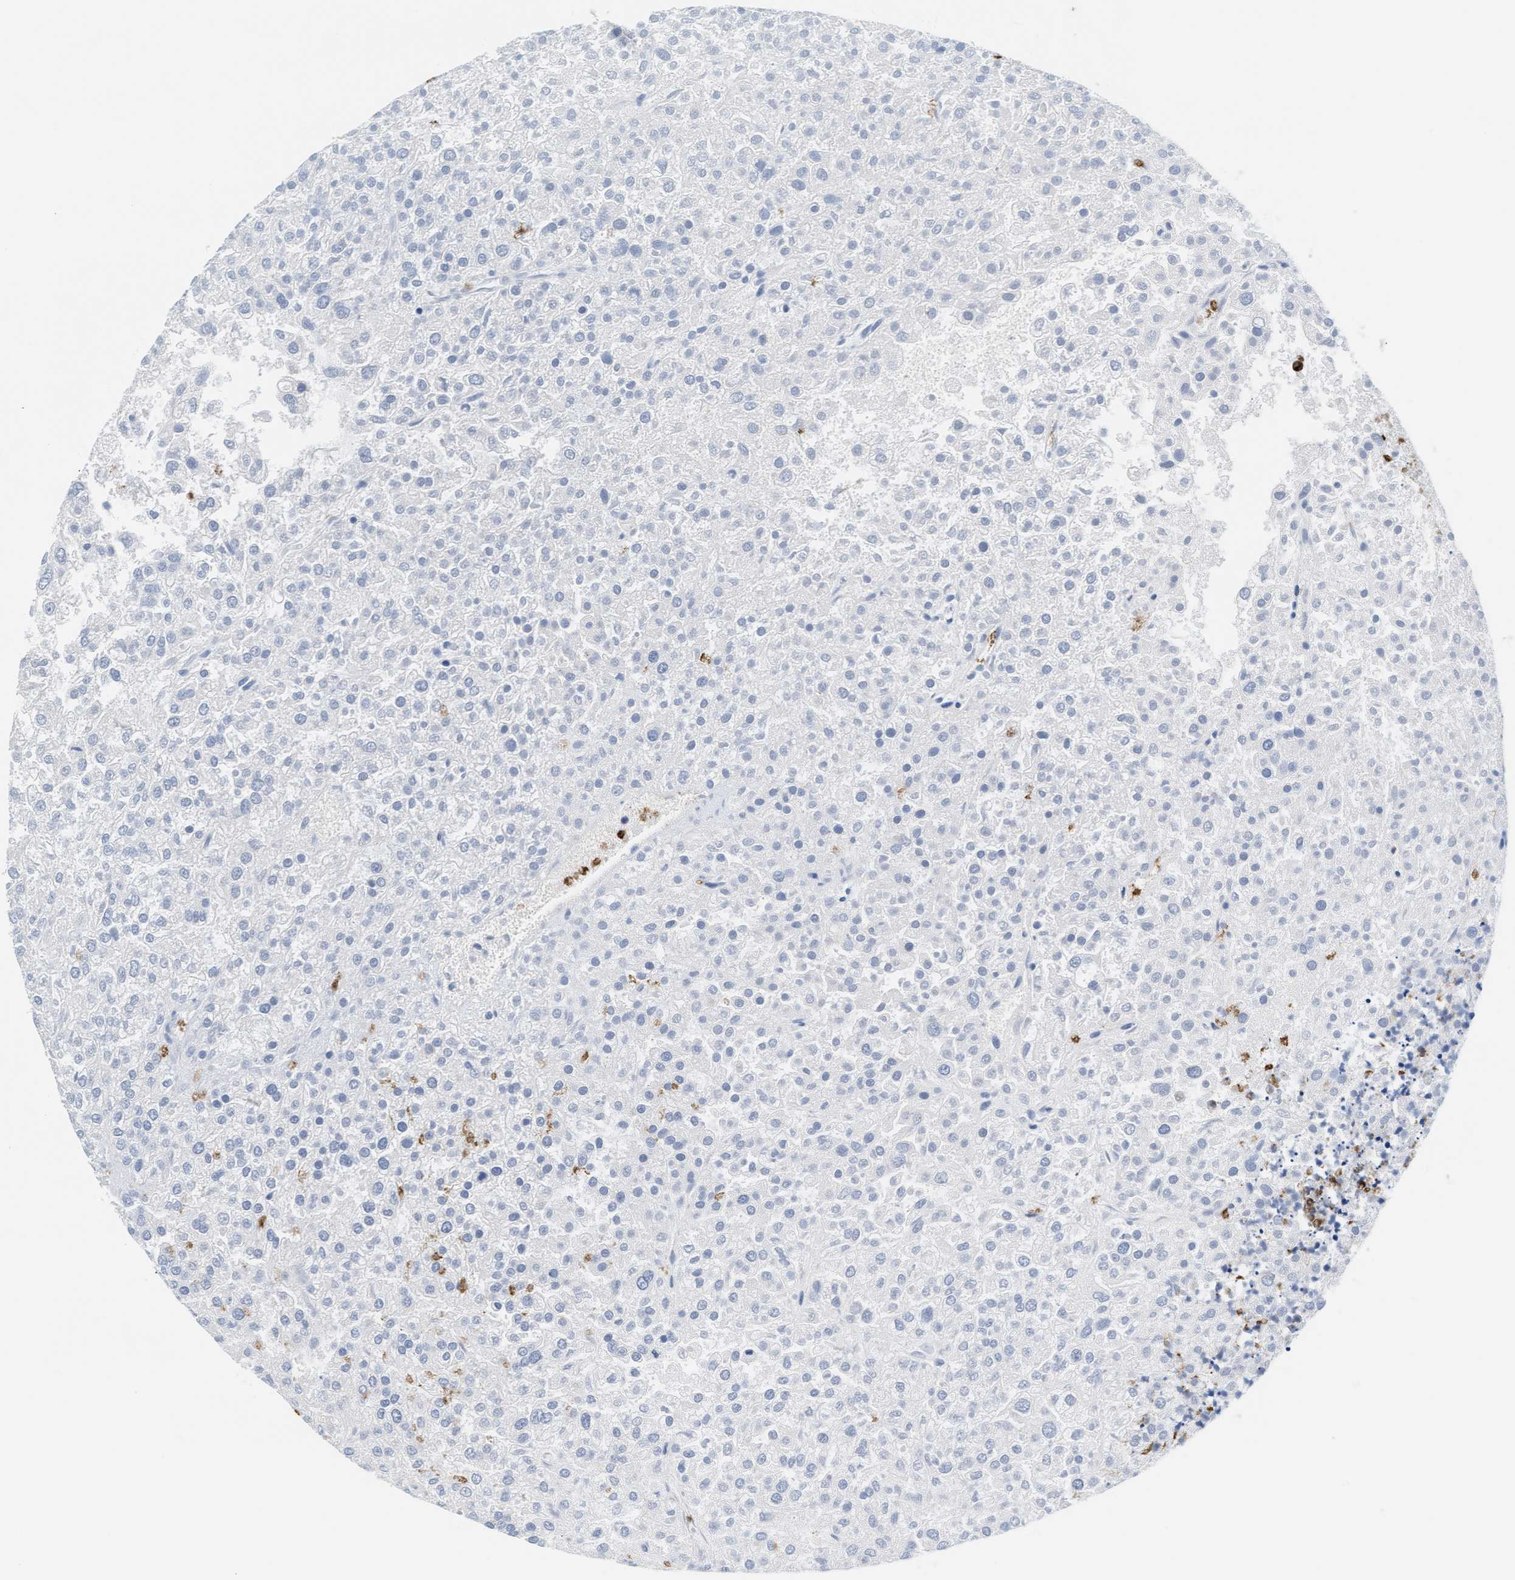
{"staining": {"intensity": "negative", "quantity": "none", "location": "none"}, "tissue": "renal cancer", "cell_type": "Tumor cells", "image_type": "cancer", "snomed": [{"axis": "morphology", "description": "Adenocarcinoma, NOS"}, {"axis": "topography", "description": "Kidney"}], "caption": "IHC histopathology image of neoplastic tissue: renal cancer stained with DAB (3,3'-diaminobenzidine) demonstrates no significant protein staining in tumor cells. Nuclei are stained in blue.", "gene": "MMP8", "patient": {"sex": "female", "age": 54}}